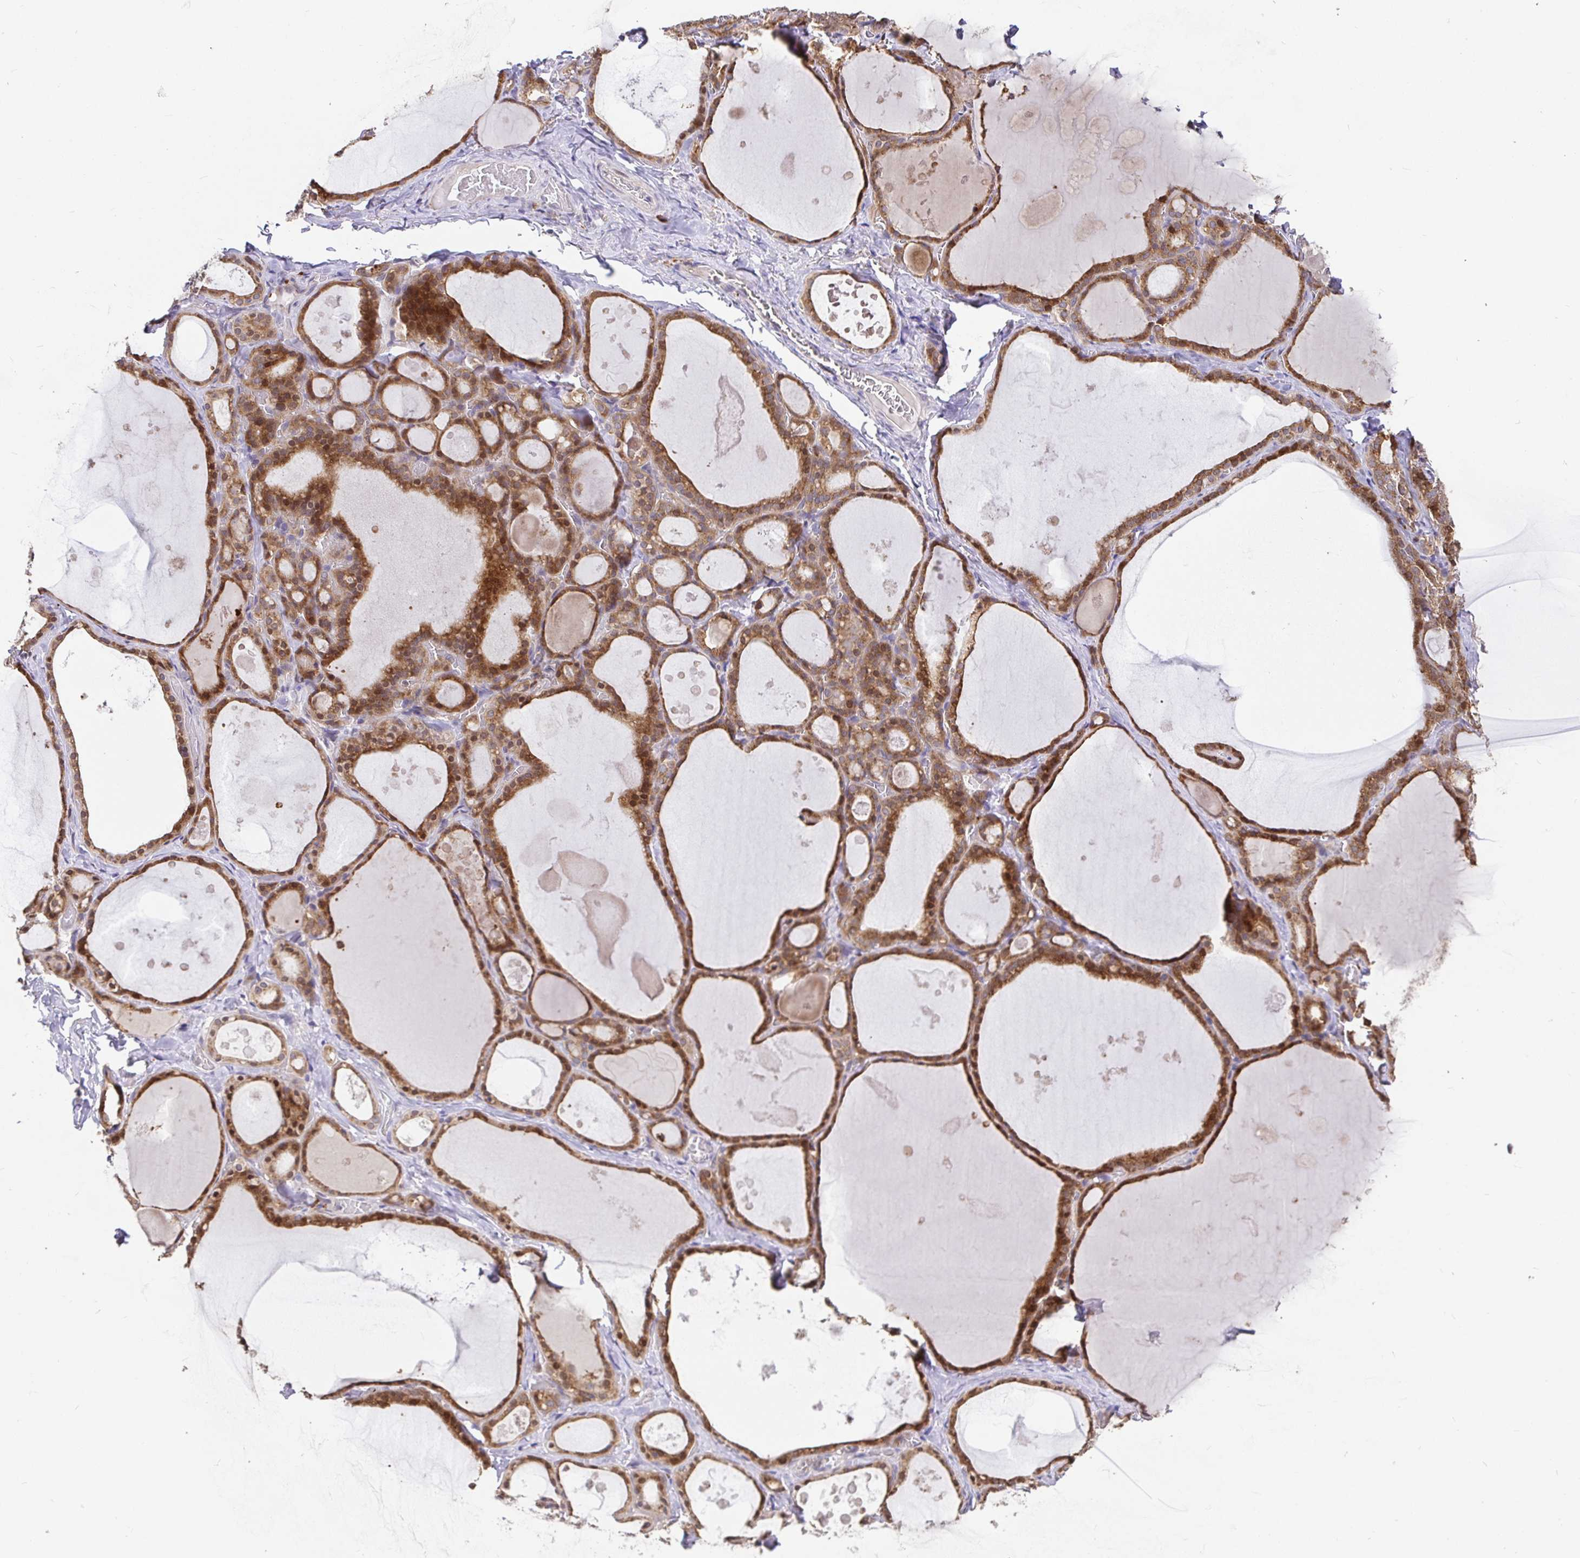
{"staining": {"intensity": "moderate", "quantity": ">75%", "location": "cytoplasmic/membranous"}, "tissue": "thyroid gland", "cell_type": "Glandular cells", "image_type": "normal", "snomed": [{"axis": "morphology", "description": "Normal tissue, NOS"}, {"axis": "topography", "description": "Thyroid gland"}], "caption": "Protein expression analysis of normal human thyroid gland reveals moderate cytoplasmic/membranous expression in about >75% of glandular cells.", "gene": "ELP1", "patient": {"sex": "male", "age": 56}}